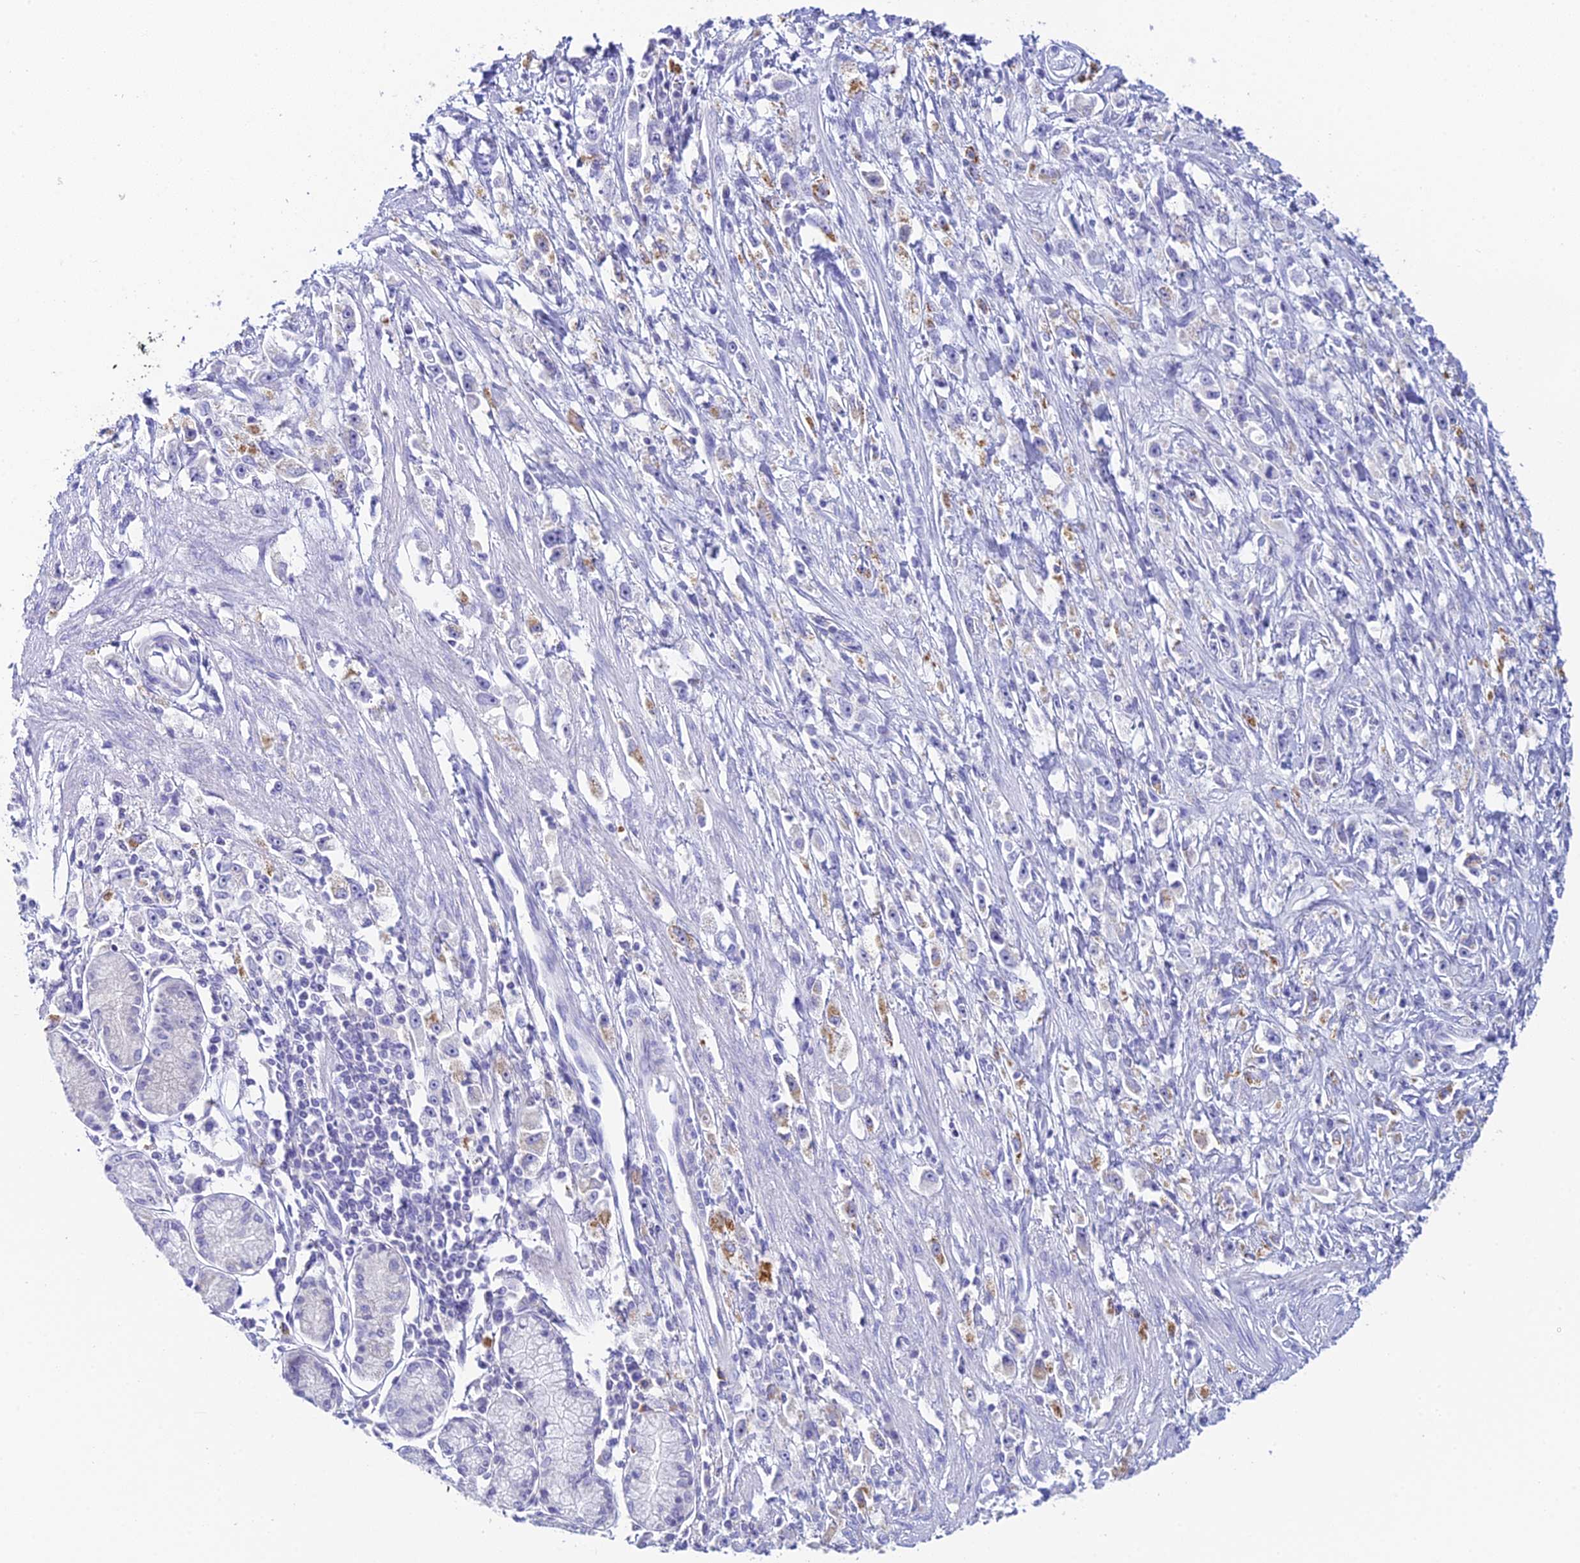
{"staining": {"intensity": "moderate", "quantity": "<25%", "location": "cytoplasmic/membranous"}, "tissue": "stomach cancer", "cell_type": "Tumor cells", "image_type": "cancer", "snomed": [{"axis": "morphology", "description": "Adenocarcinoma, NOS"}, {"axis": "topography", "description": "Stomach"}], "caption": "Adenocarcinoma (stomach) was stained to show a protein in brown. There is low levels of moderate cytoplasmic/membranous staining in approximately <25% of tumor cells.", "gene": "C12orf29", "patient": {"sex": "female", "age": 59}}